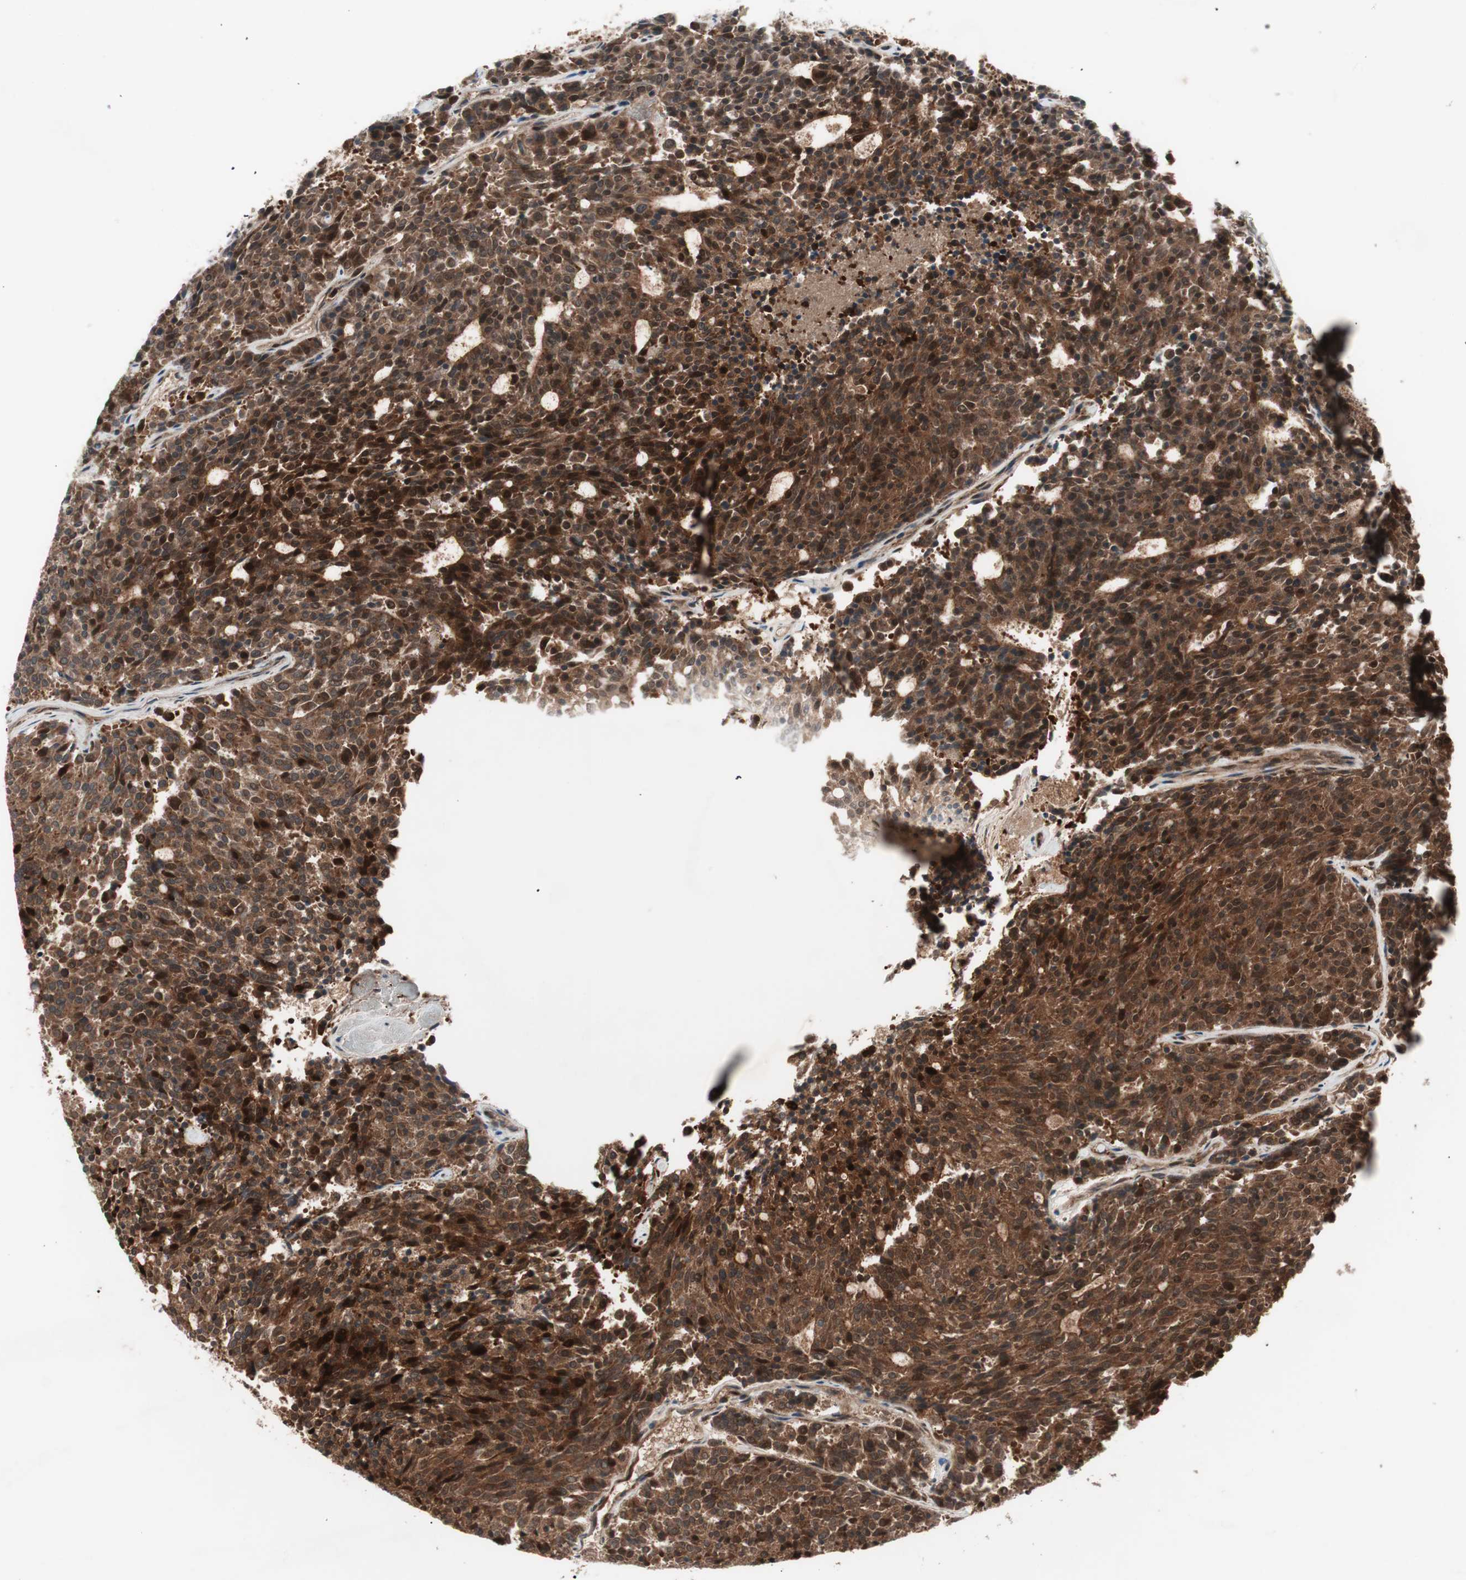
{"staining": {"intensity": "strong", "quantity": ">75%", "location": "cytoplasmic/membranous,nuclear"}, "tissue": "carcinoid", "cell_type": "Tumor cells", "image_type": "cancer", "snomed": [{"axis": "morphology", "description": "Carcinoid, malignant, NOS"}, {"axis": "topography", "description": "Pancreas"}], "caption": "The micrograph exhibits a brown stain indicating the presence of a protein in the cytoplasmic/membranous and nuclear of tumor cells in carcinoid (malignant).", "gene": "PRKG2", "patient": {"sex": "female", "age": 54}}